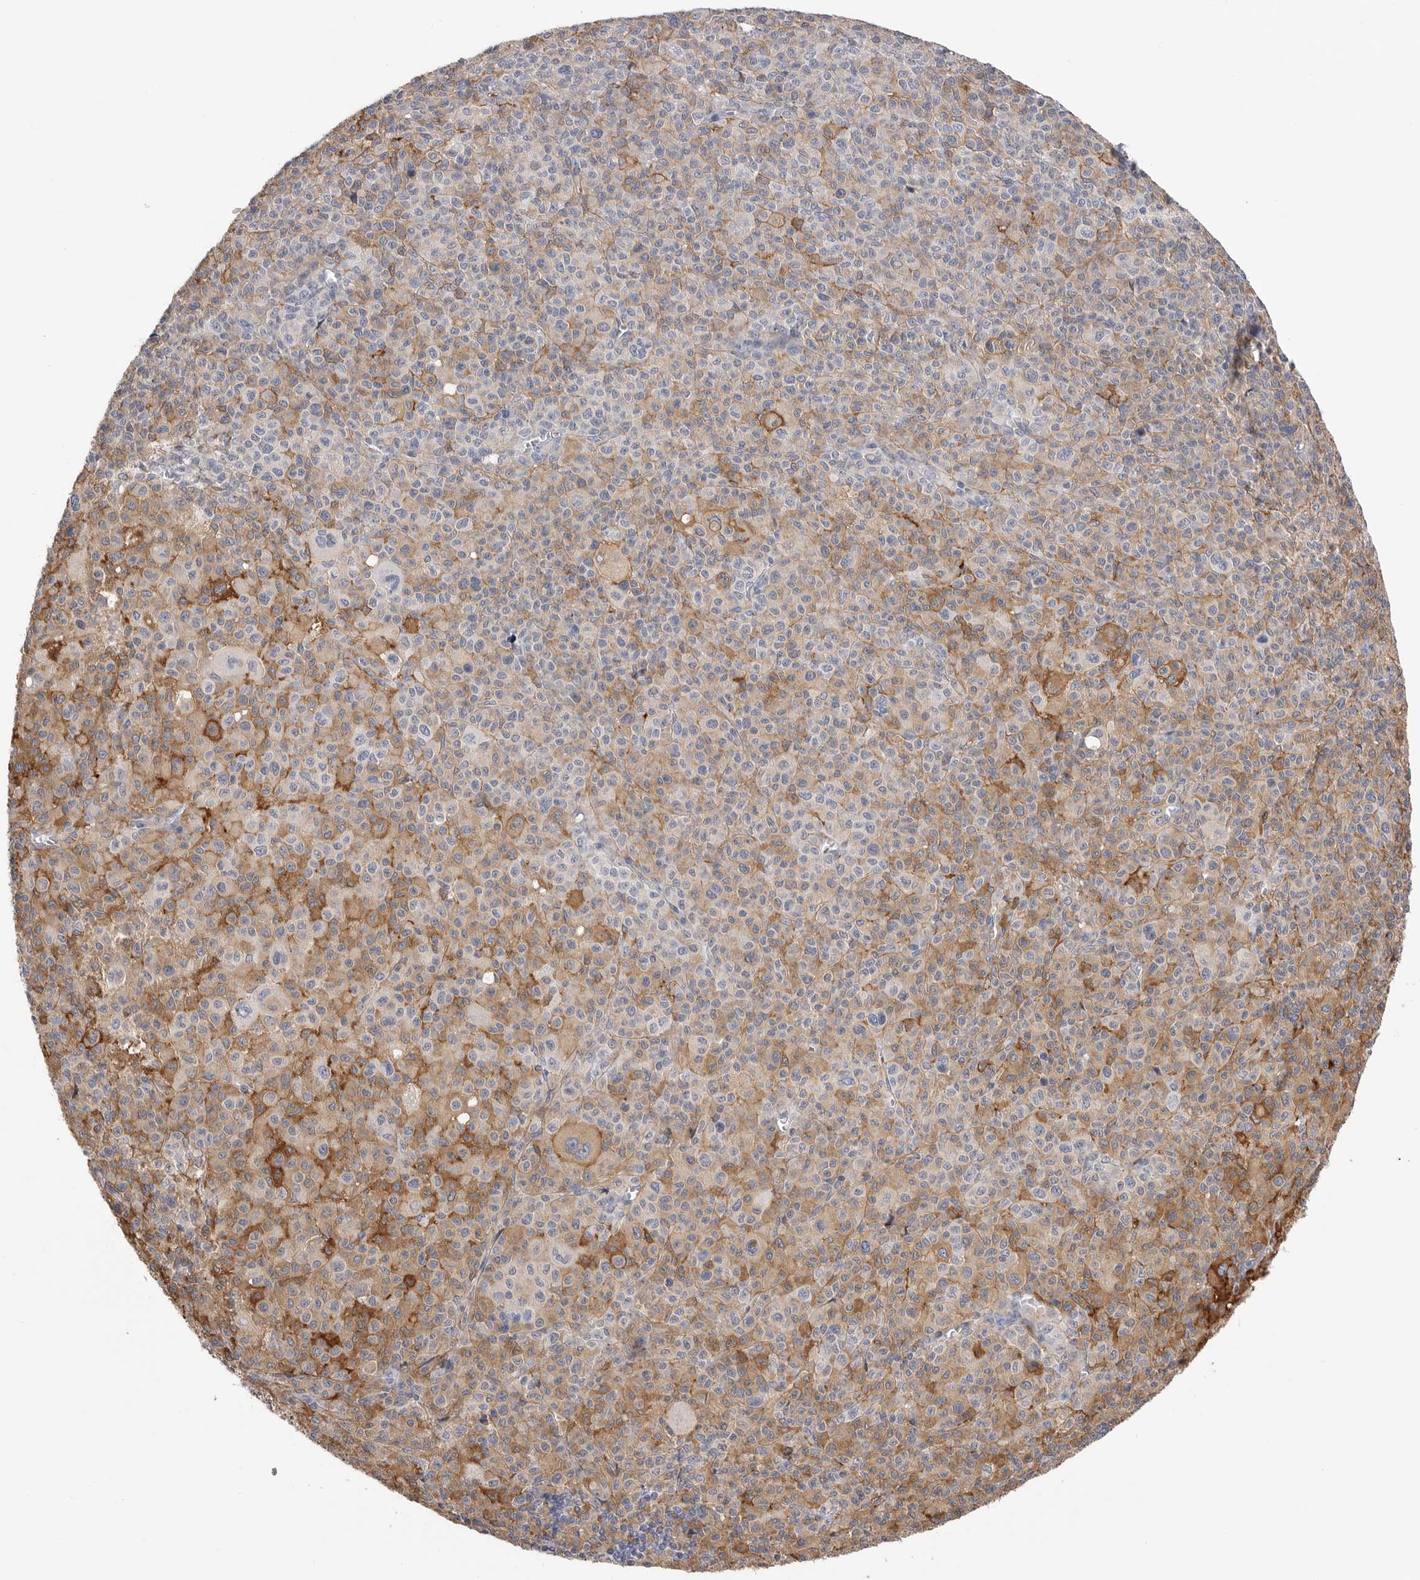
{"staining": {"intensity": "moderate", "quantity": "25%-75%", "location": "cytoplasmic/membranous"}, "tissue": "melanoma", "cell_type": "Tumor cells", "image_type": "cancer", "snomed": [{"axis": "morphology", "description": "Malignant melanoma, Metastatic site"}, {"axis": "topography", "description": "Skin"}], "caption": "Immunohistochemical staining of melanoma exhibits medium levels of moderate cytoplasmic/membranous positivity in about 25%-75% of tumor cells.", "gene": "AKAP12", "patient": {"sex": "female", "age": 74}}